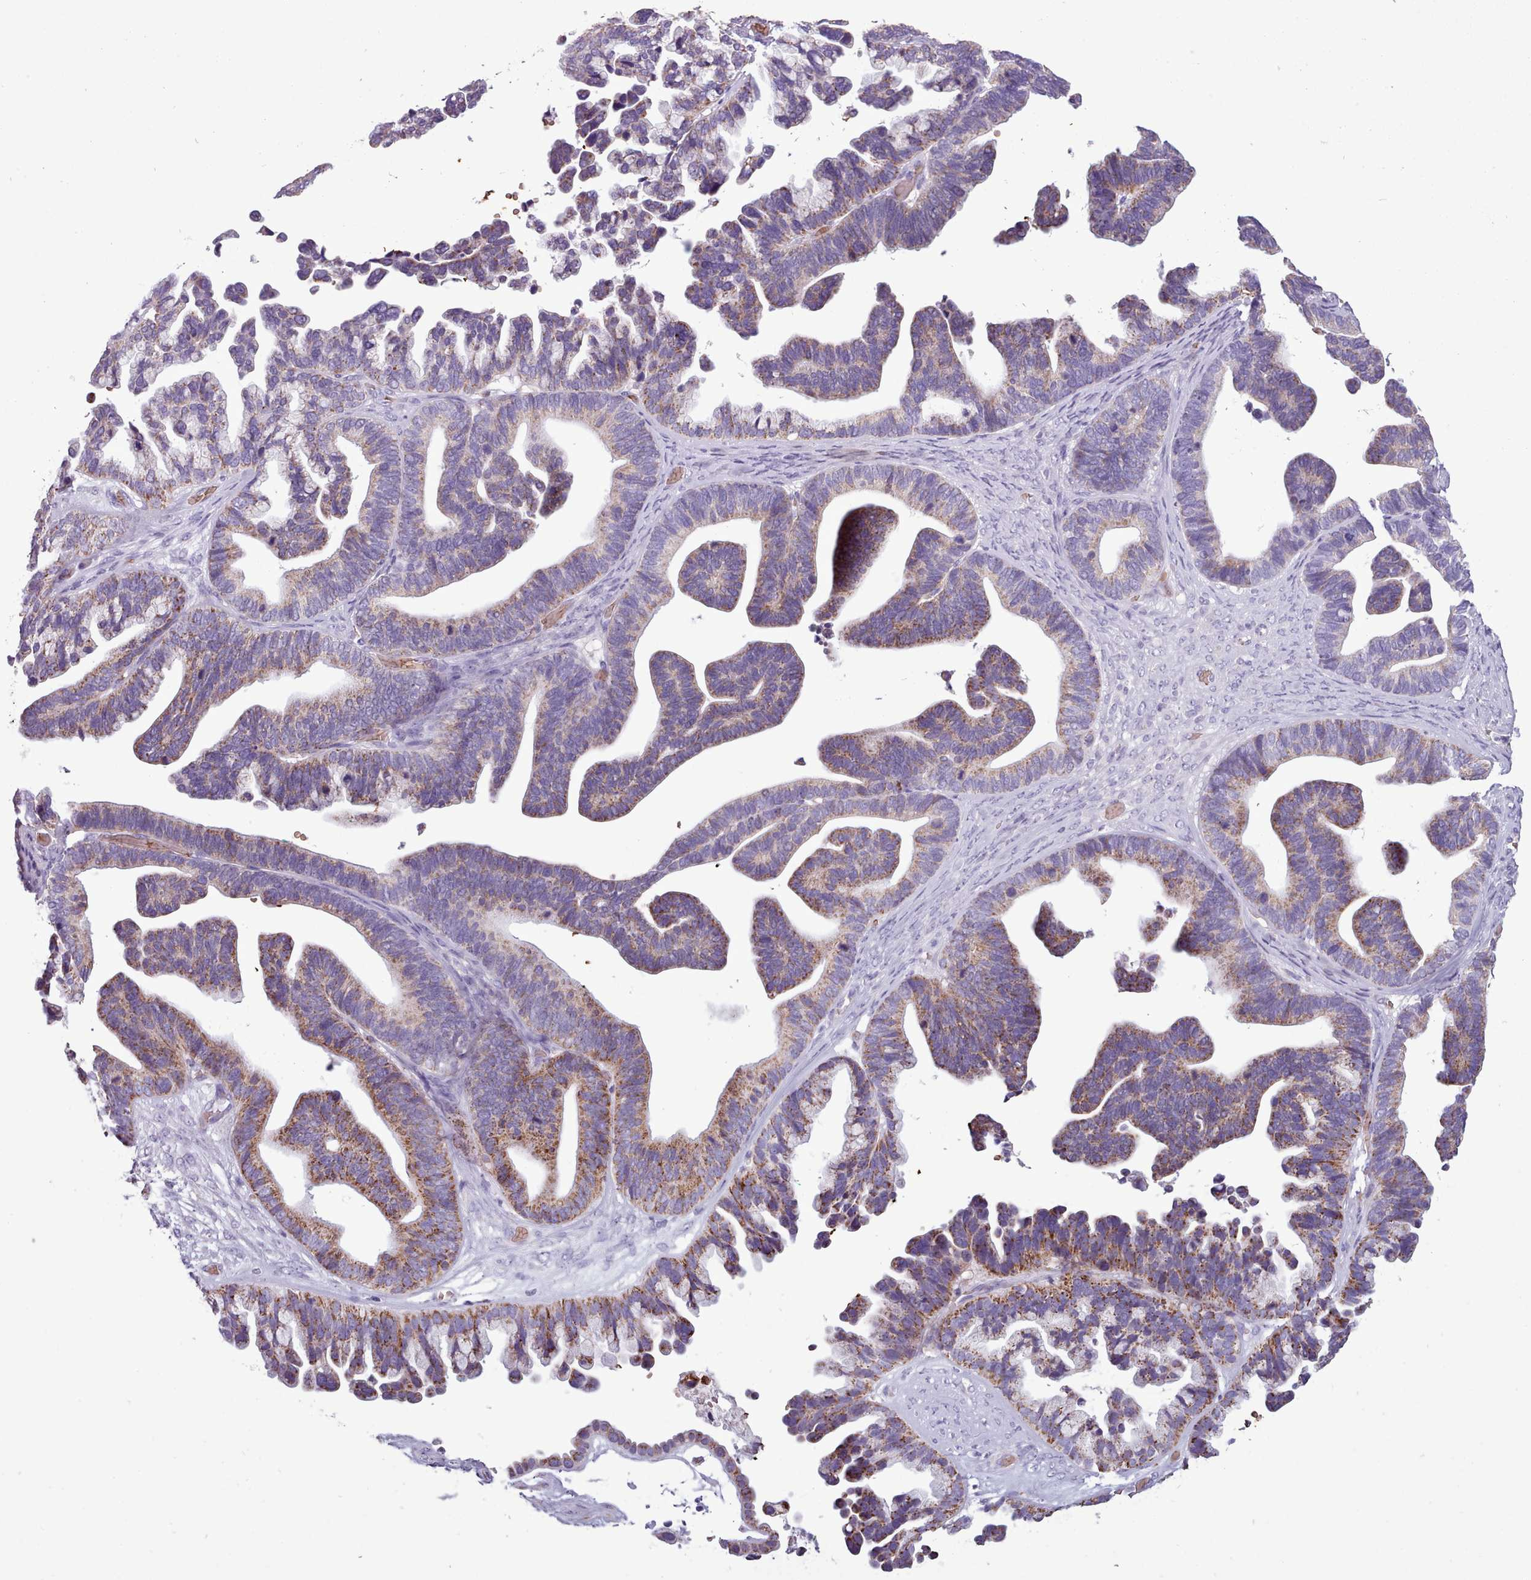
{"staining": {"intensity": "moderate", "quantity": "25%-75%", "location": "cytoplasmic/membranous"}, "tissue": "ovarian cancer", "cell_type": "Tumor cells", "image_type": "cancer", "snomed": [{"axis": "morphology", "description": "Cystadenocarcinoma, serous, NOS"}, {"axis": "topography", "description": "Ovary"}], "caption": "Protein expression analysis of ovarian cancer exhibits moderate cytoplasmic/membranous staining in approximately 25%-75% of tumor cells. Nuclei are stained in blue.", "gene": "AK4", "patient": {"sex": "female", "age": 56}}